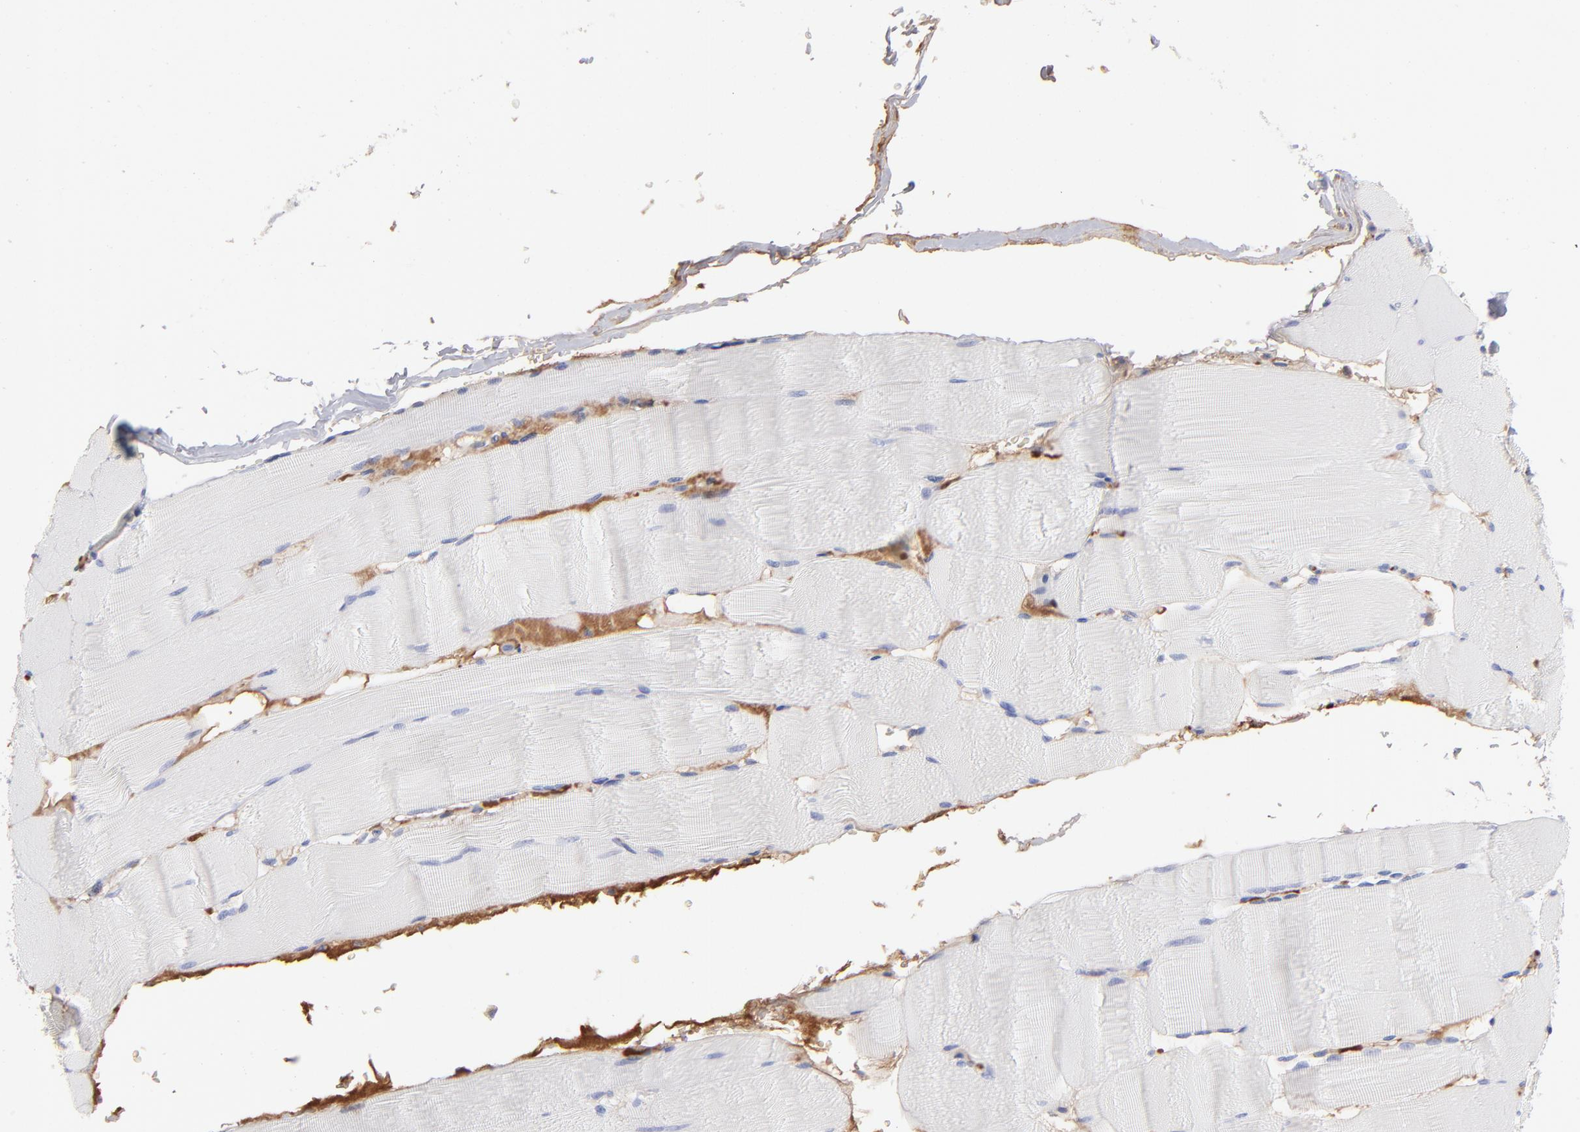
{"staining": {"intensity": "negative", "quantity": "none", "location": "none"}, "tissue": "skeletal muscle", "cell_type": "Myocytes", "image_type": "normal", "snomed": [{"axis": "morphology", "description": "Normal tissue, NOS"}, {"axis": "topography", "description": "Skeletal muscle"}], "caption": "The image shows no staining of myocytes in normal skeletal muscle. (Stains: DAB (3,3'-diaminobenzidine) immunohistochemistry with hematoxylin counter stain, Microscopy: brightfield microscopy at high magnification).", "gene": "HP", "patient": {"sex": "male", "age": 62}}